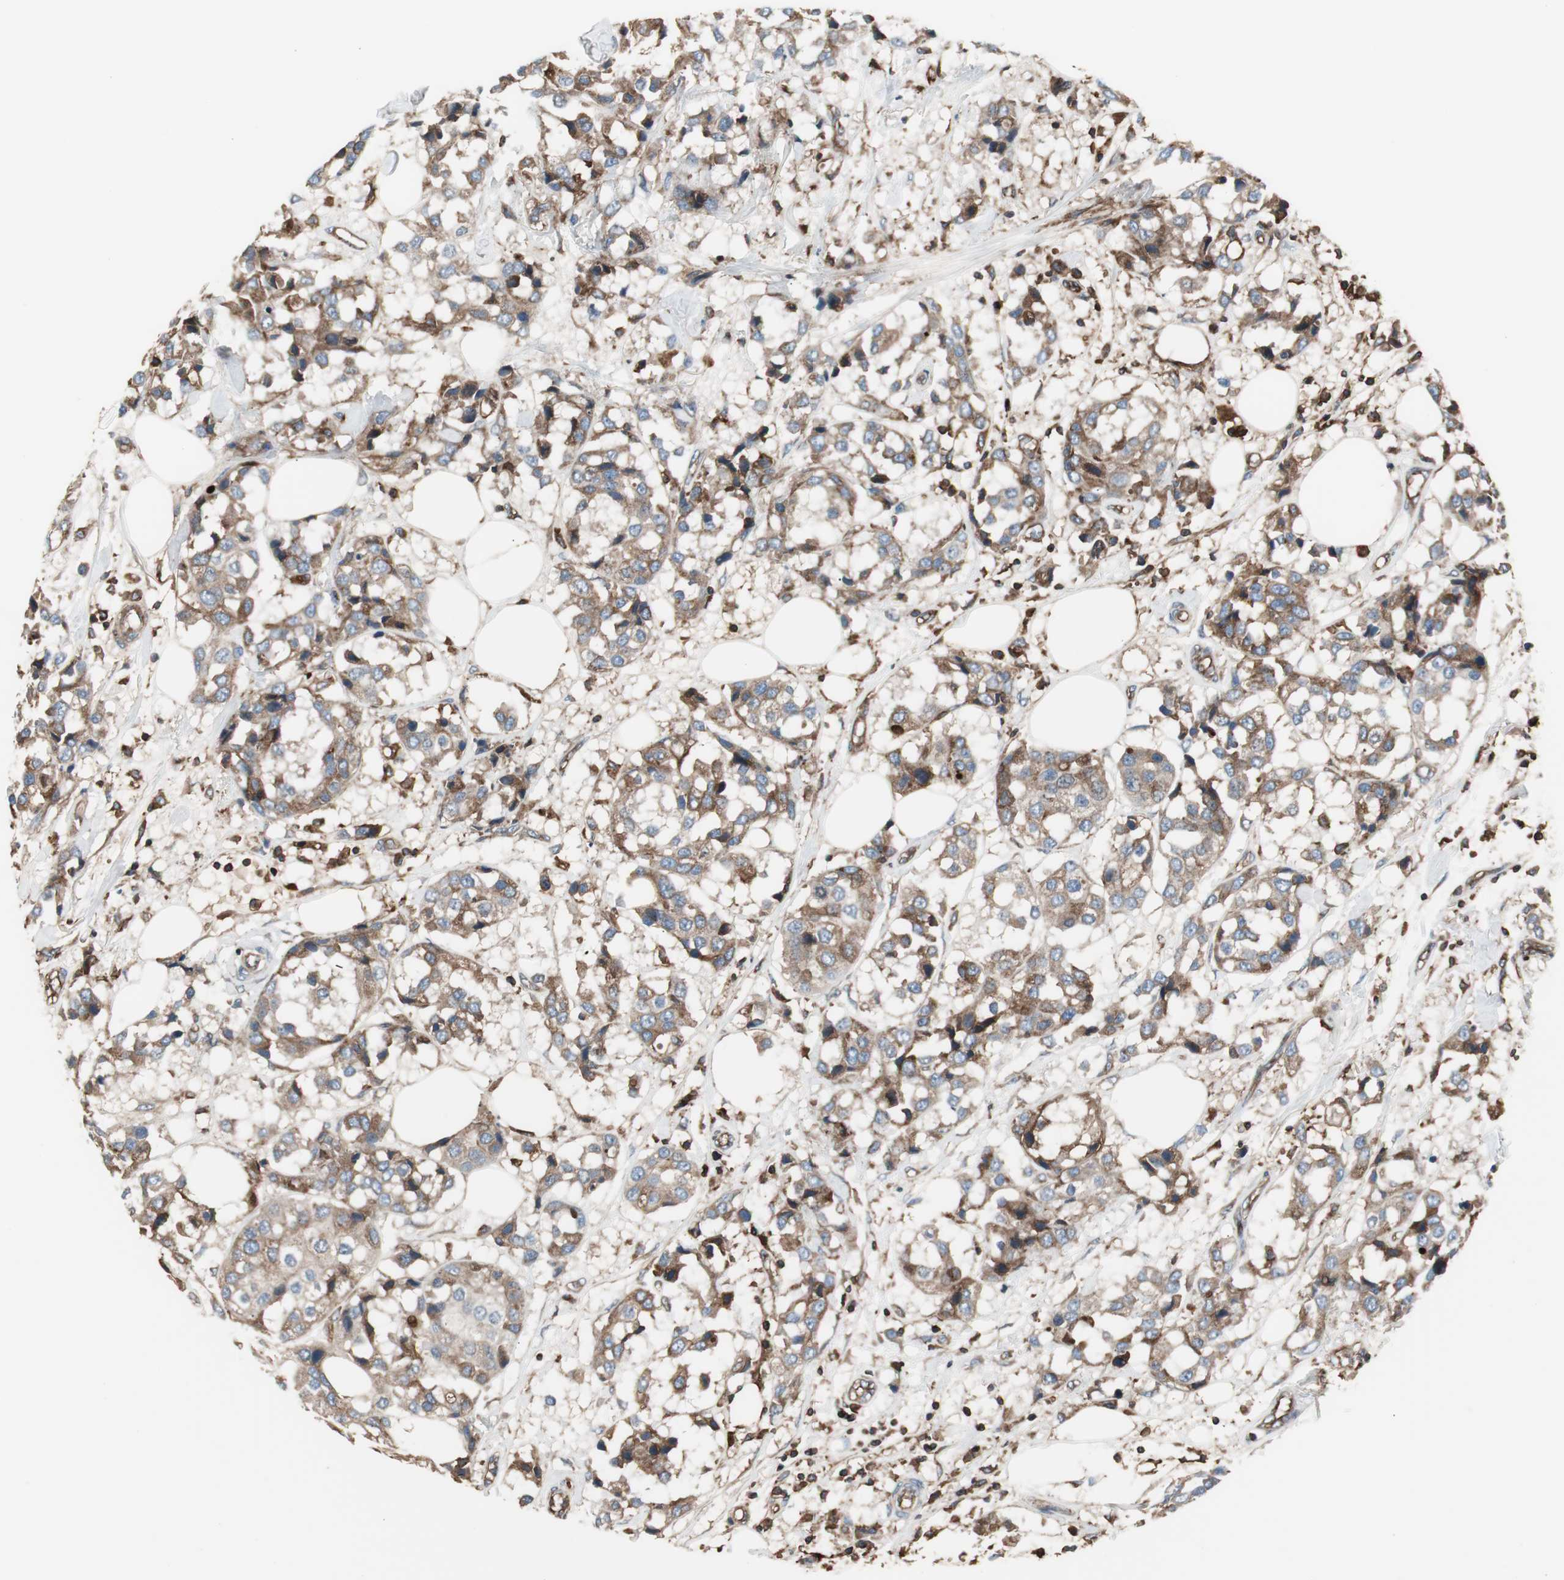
{"staining": {"intensity": "moderate", "quantity": ">75%", "location": "cytoplasmic/membranous"}, "tissue": "breast cancer", "cell_type": "Tumor cells", "image_type": "cancer", "snomed": [{"axis": "morphology", "description": "Duct carcinoma"}, {"axis": "topography", "description": "Breast"}], "caption": "Immunohistochemistry (IHC) (DAB (3,3'-diaminobenzidine)) staining of human breast cancer (infiltrating ductal carcinoma) reveals moderate cytoplasmic/membranous protein positivity in about >75% of tumor cells.", "gene": "B2M", "patient": {"sex": "female", "age": 80}}